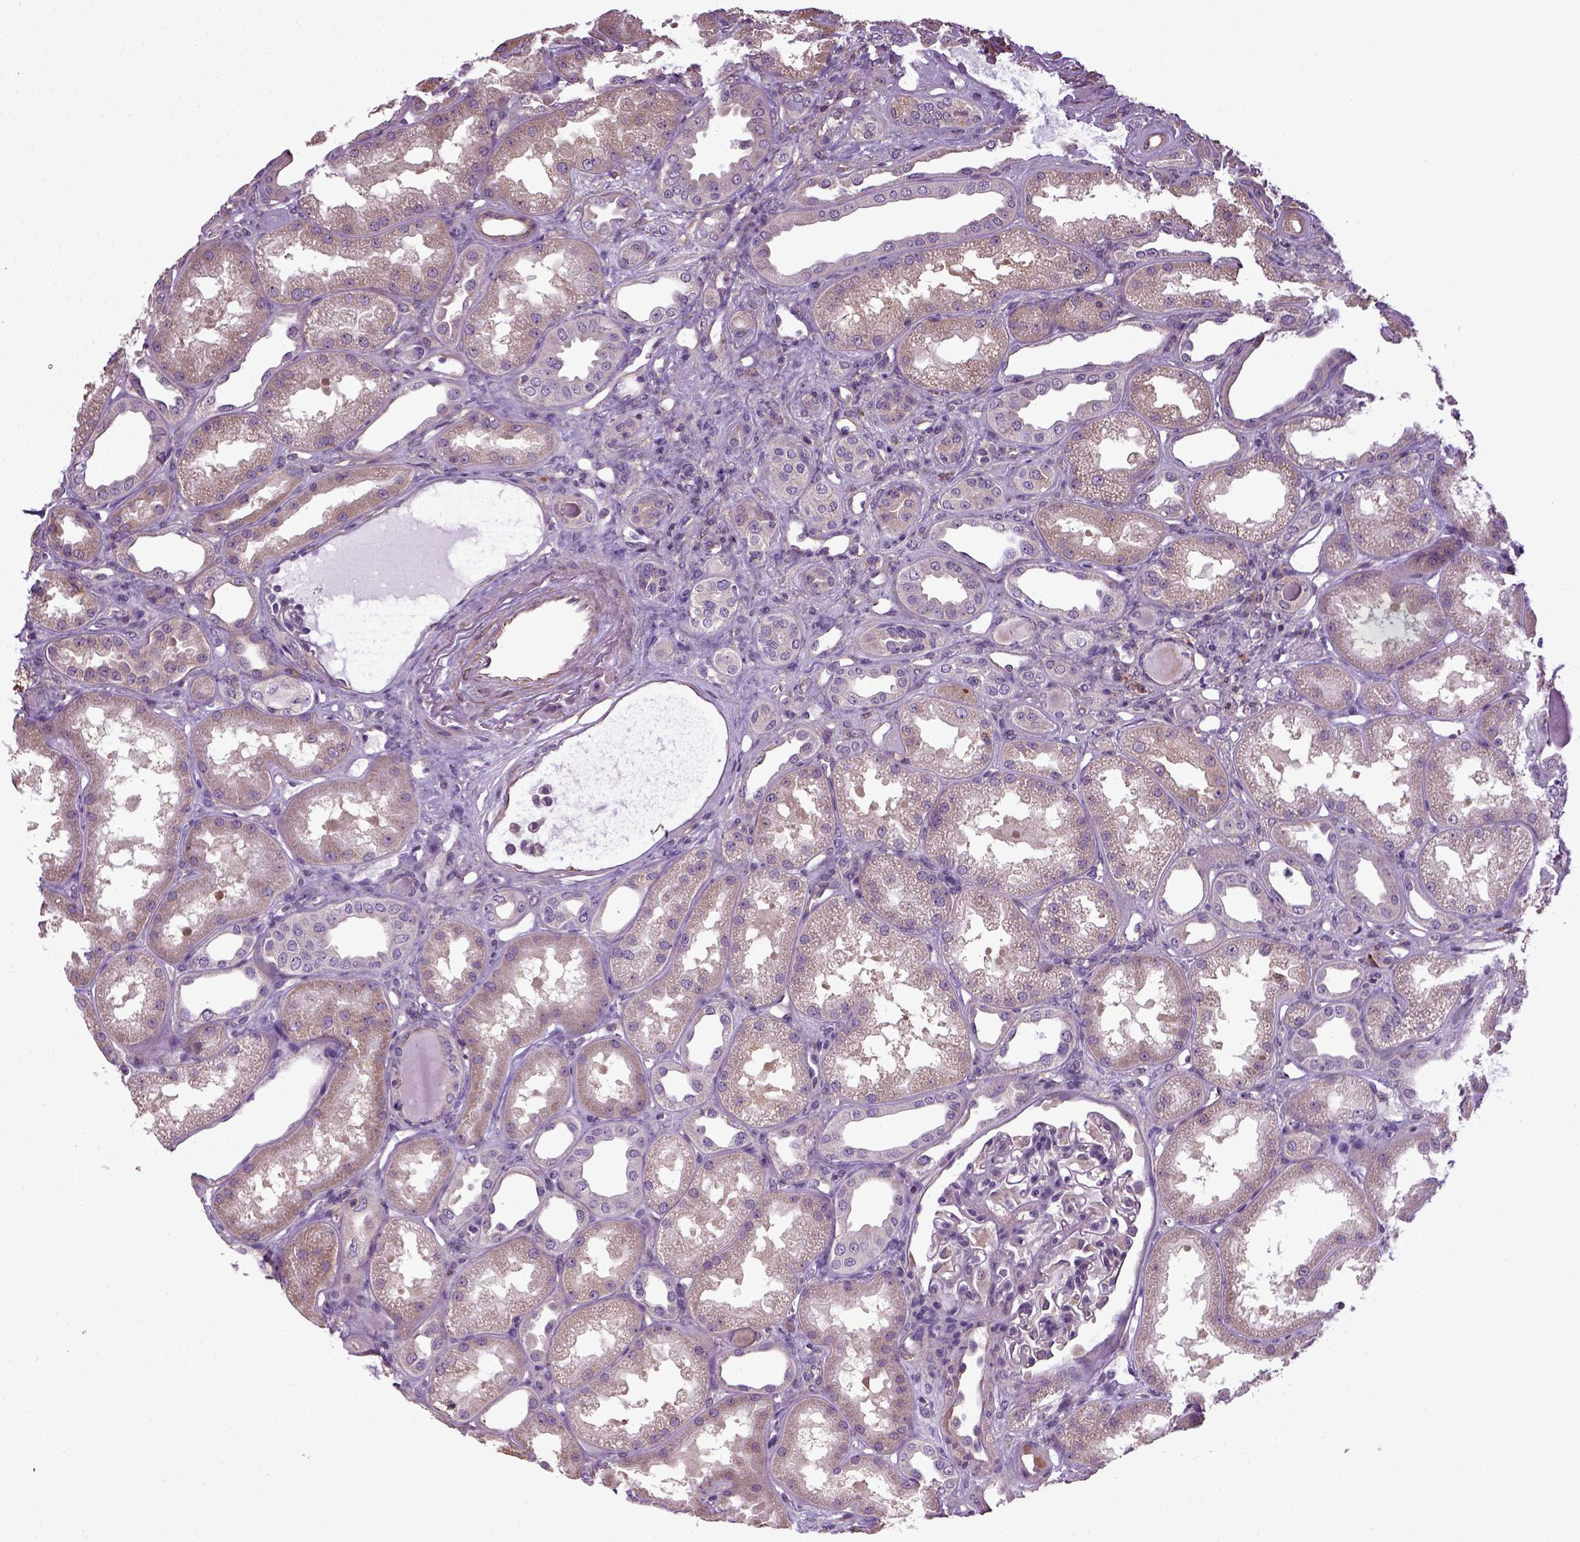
{"staining": {"intensity": "negative", "quantity": "none", "location": "none"}, "tissue": "kidney", "cell_type": "Cells in glomeruli", "image_type": "normal", "snomed": [{"axis": "morphology", "description": "Normal tissue, NOS"}, {"axis": "topography", "description": "Kidney"}], "caption": "Micrograph shows no significant protein staining in cells in glomeruli of benign kidney.", "gene": "TPRG1", "patient": {"sex": "male", "age": 61}}